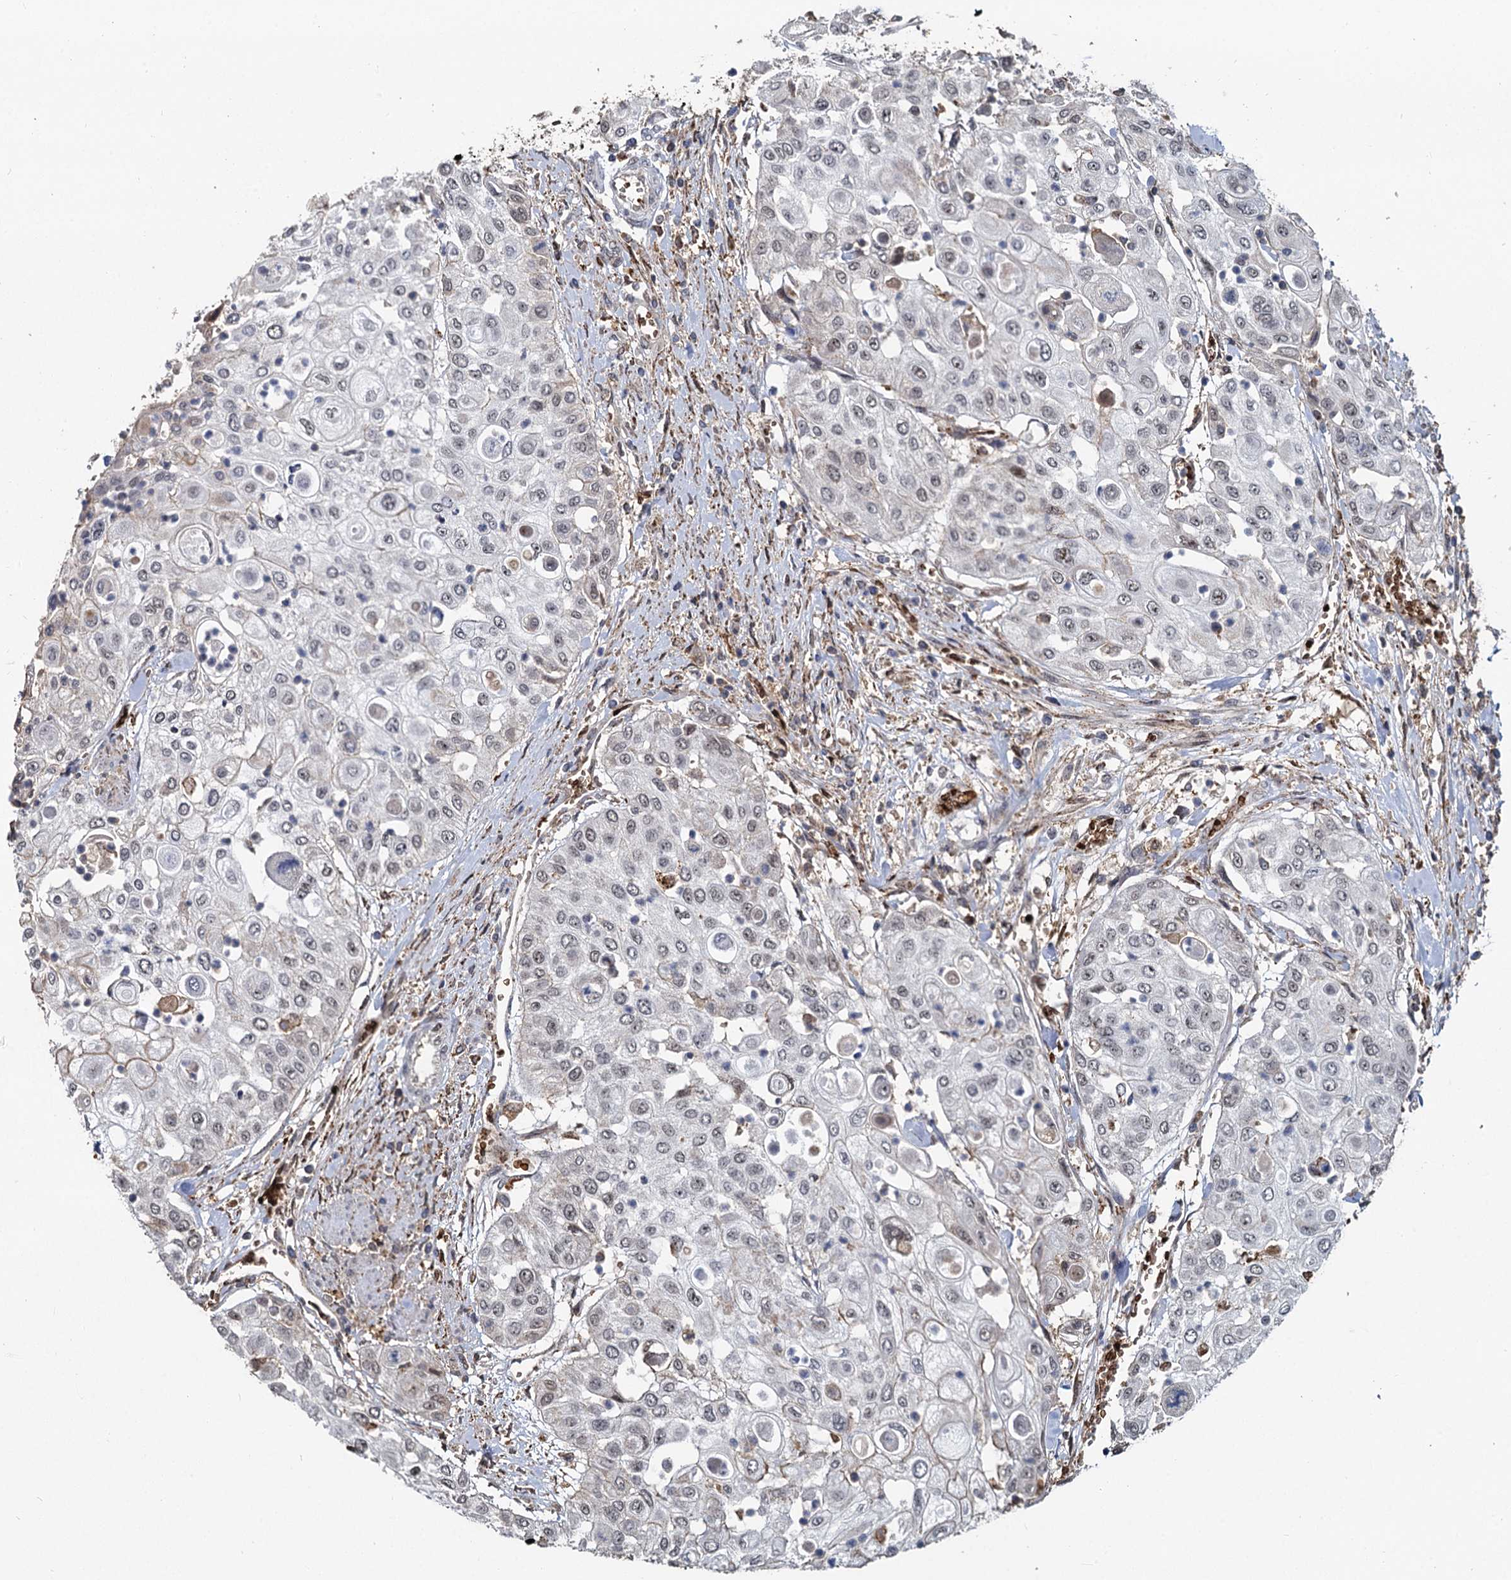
{"staining": {"intensity": "weak", "quantity": "<25%", "location": "nuclear"}, "tissue": "urothelial cancer", "cell_type": "Tumor cells", "image_type": "cancer", "snomed": [{"axis": "morphology", "description": "Urothelial carcinoma, High grade"}, {"axis": "topography", "description": "Urinary bladder"}], "caption": "Immunohistochemistry (IHC) micrograph of human urothelial cancer stained for a protein (brown), which demonstrates no positivity in tumor cells.", "gene": "FANCI", "patient": {"sex": "female", "age": 79}}